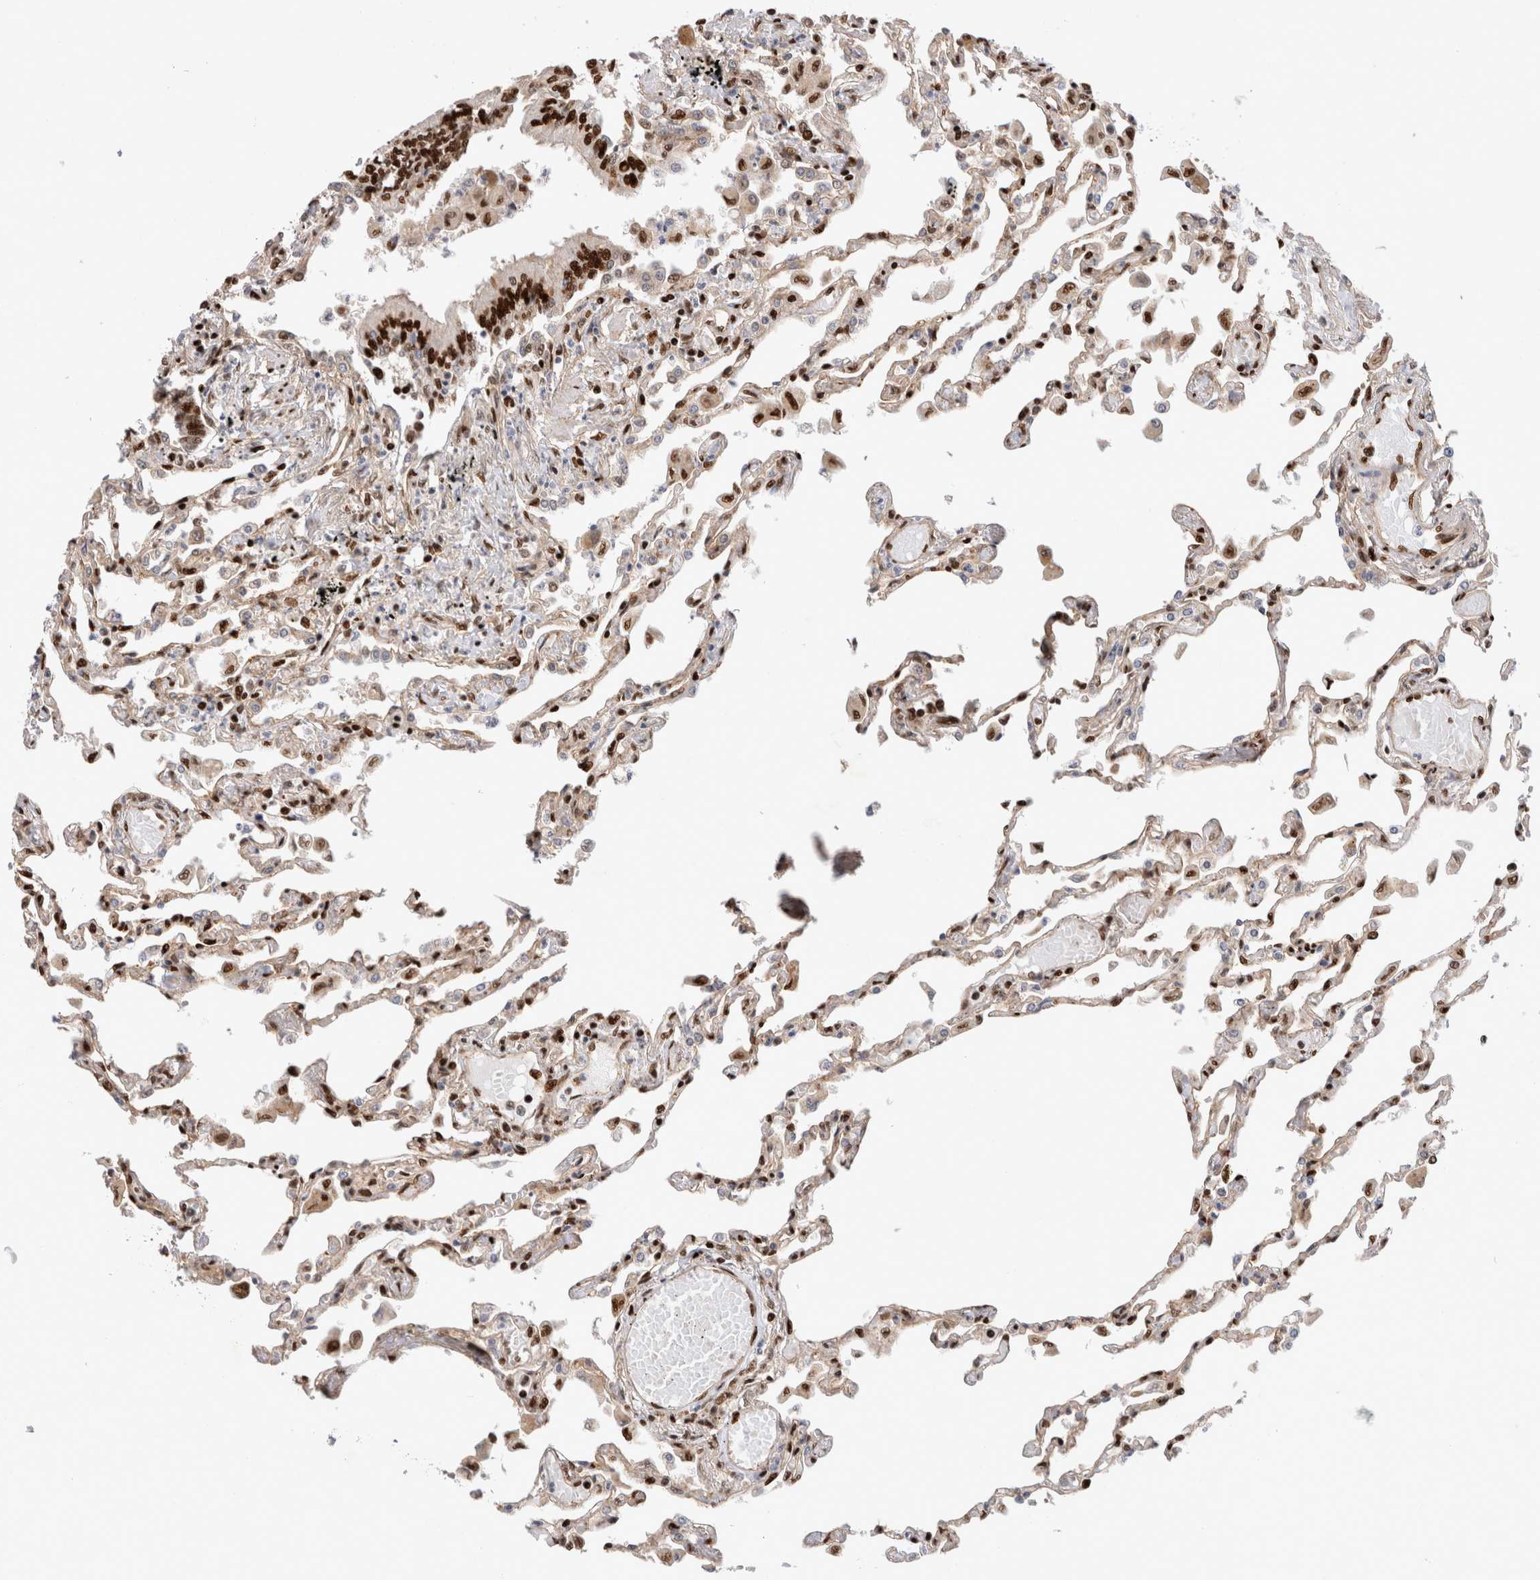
{"staining": {"intensity": "strong", "quantity": "25%-75%", "location": "nuclear"}, "tissue": "lung", "cell_type": "Alveolar cells", "image_type": "normal", "snomed": [{"axis": "morphology", "description": "Normal tissue, NOS"}, {"axis": "topography", "description": "Bronchus"}, {"axis": "topography", "description": "Lung"}], "caption": "Protein expression analysis of unremarkable lung displays strong nuclear positivity in about 25%-75% of alveolar cells. The staining is performed using DAB (3,3'-diaminobenzidine) brown chromogen to label protein expression. The nuclei are counter-stained blue using hematoxylin.", "gene": "TCF4", "patient": {"sex": "female", "age": 49}}